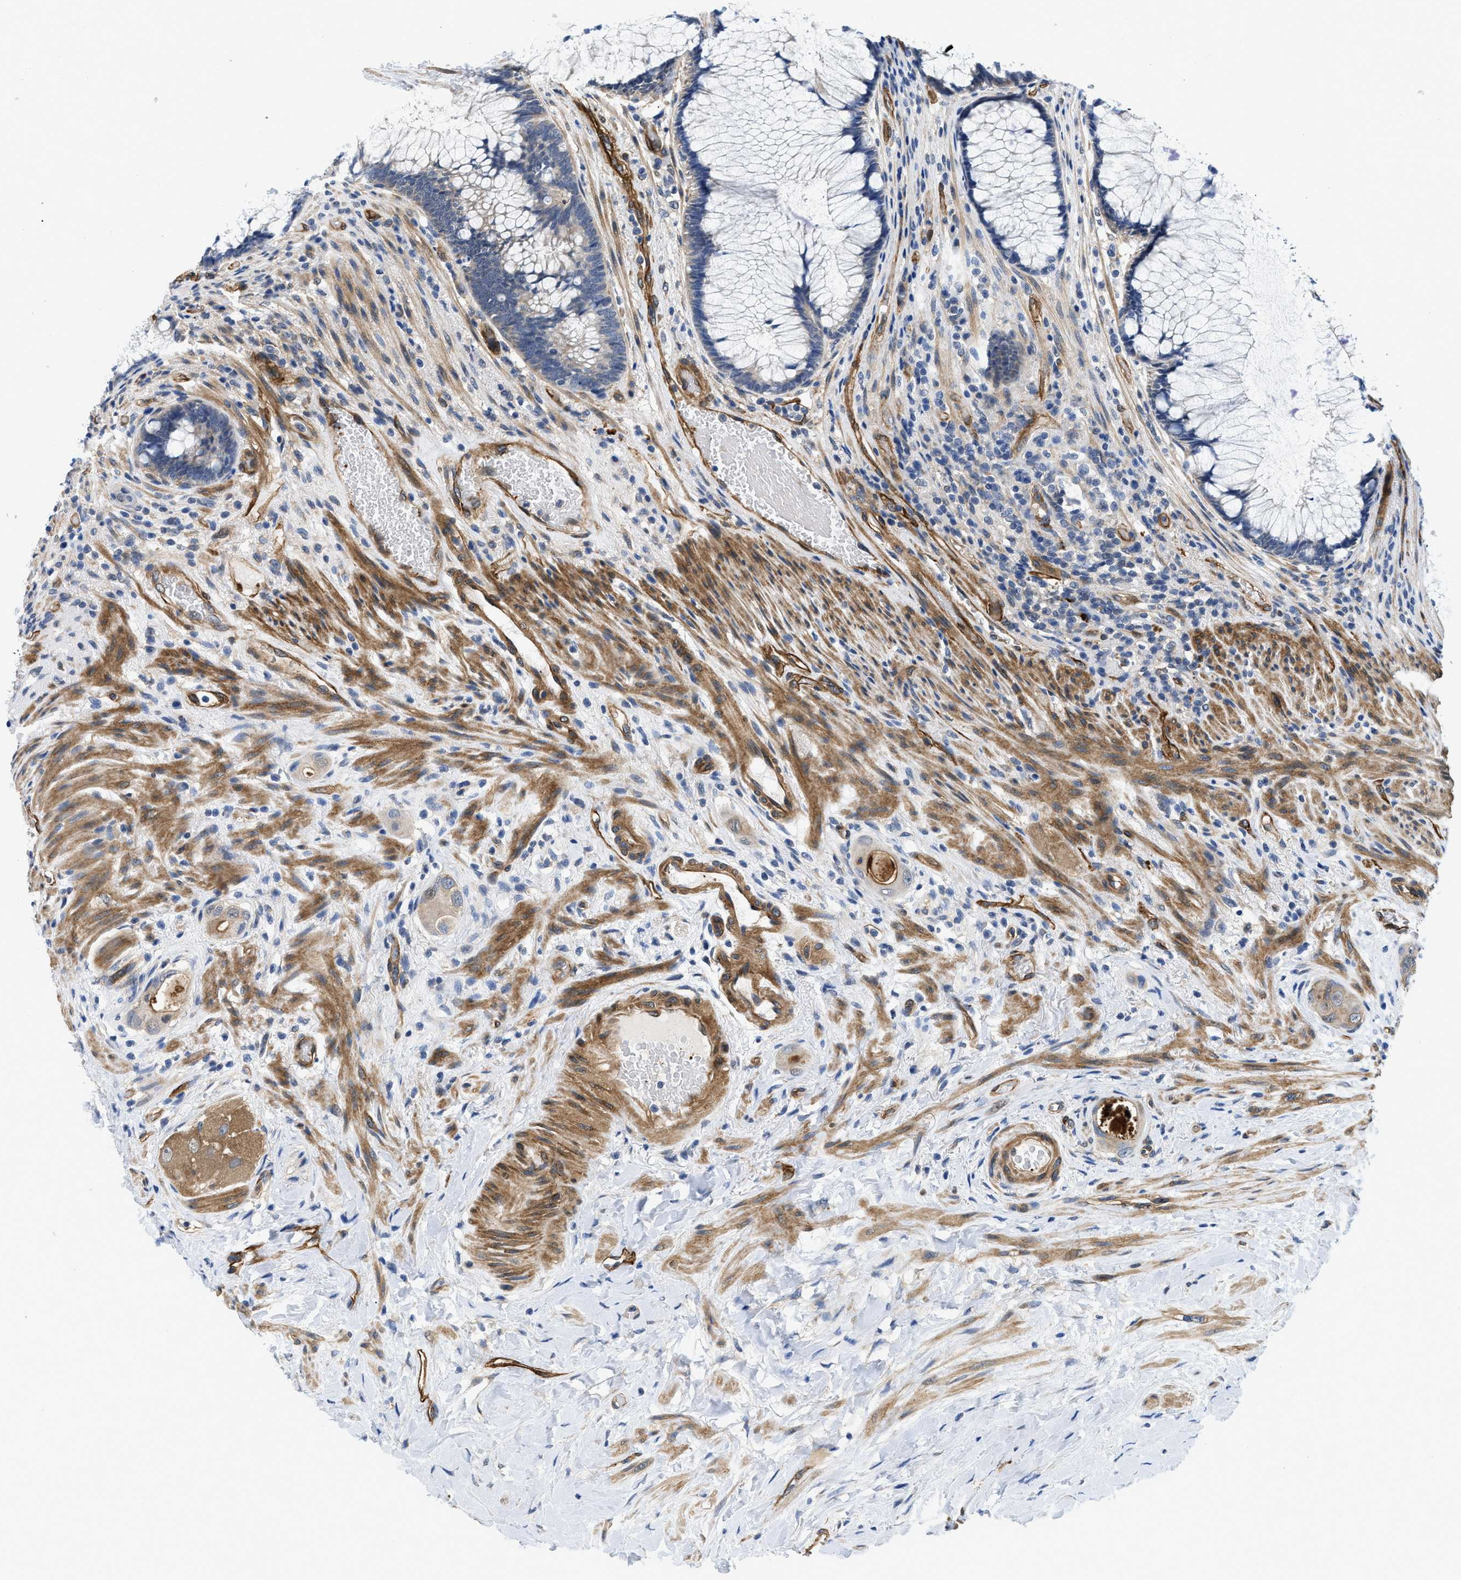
{"staining": {"intensity": "weak", "quantity": "<25%", "location": "cytoplasmic/membranous"}, "tissue": "colorectal cancer", "cell_type": "Tumor cells", "image_type": "cancer", "snomed": [{"axis": "morphology", "description": "Adenocarcinoma, NOS"}, {"axis": "topography", "description": "Rectum"}], "caption": "Immunohistochemistry of human colorectal adenocarcinoma demonstrates no staining in tumor cells.", "gene": "RAPH1", "patient": {"sex": "male", "age": 51}}